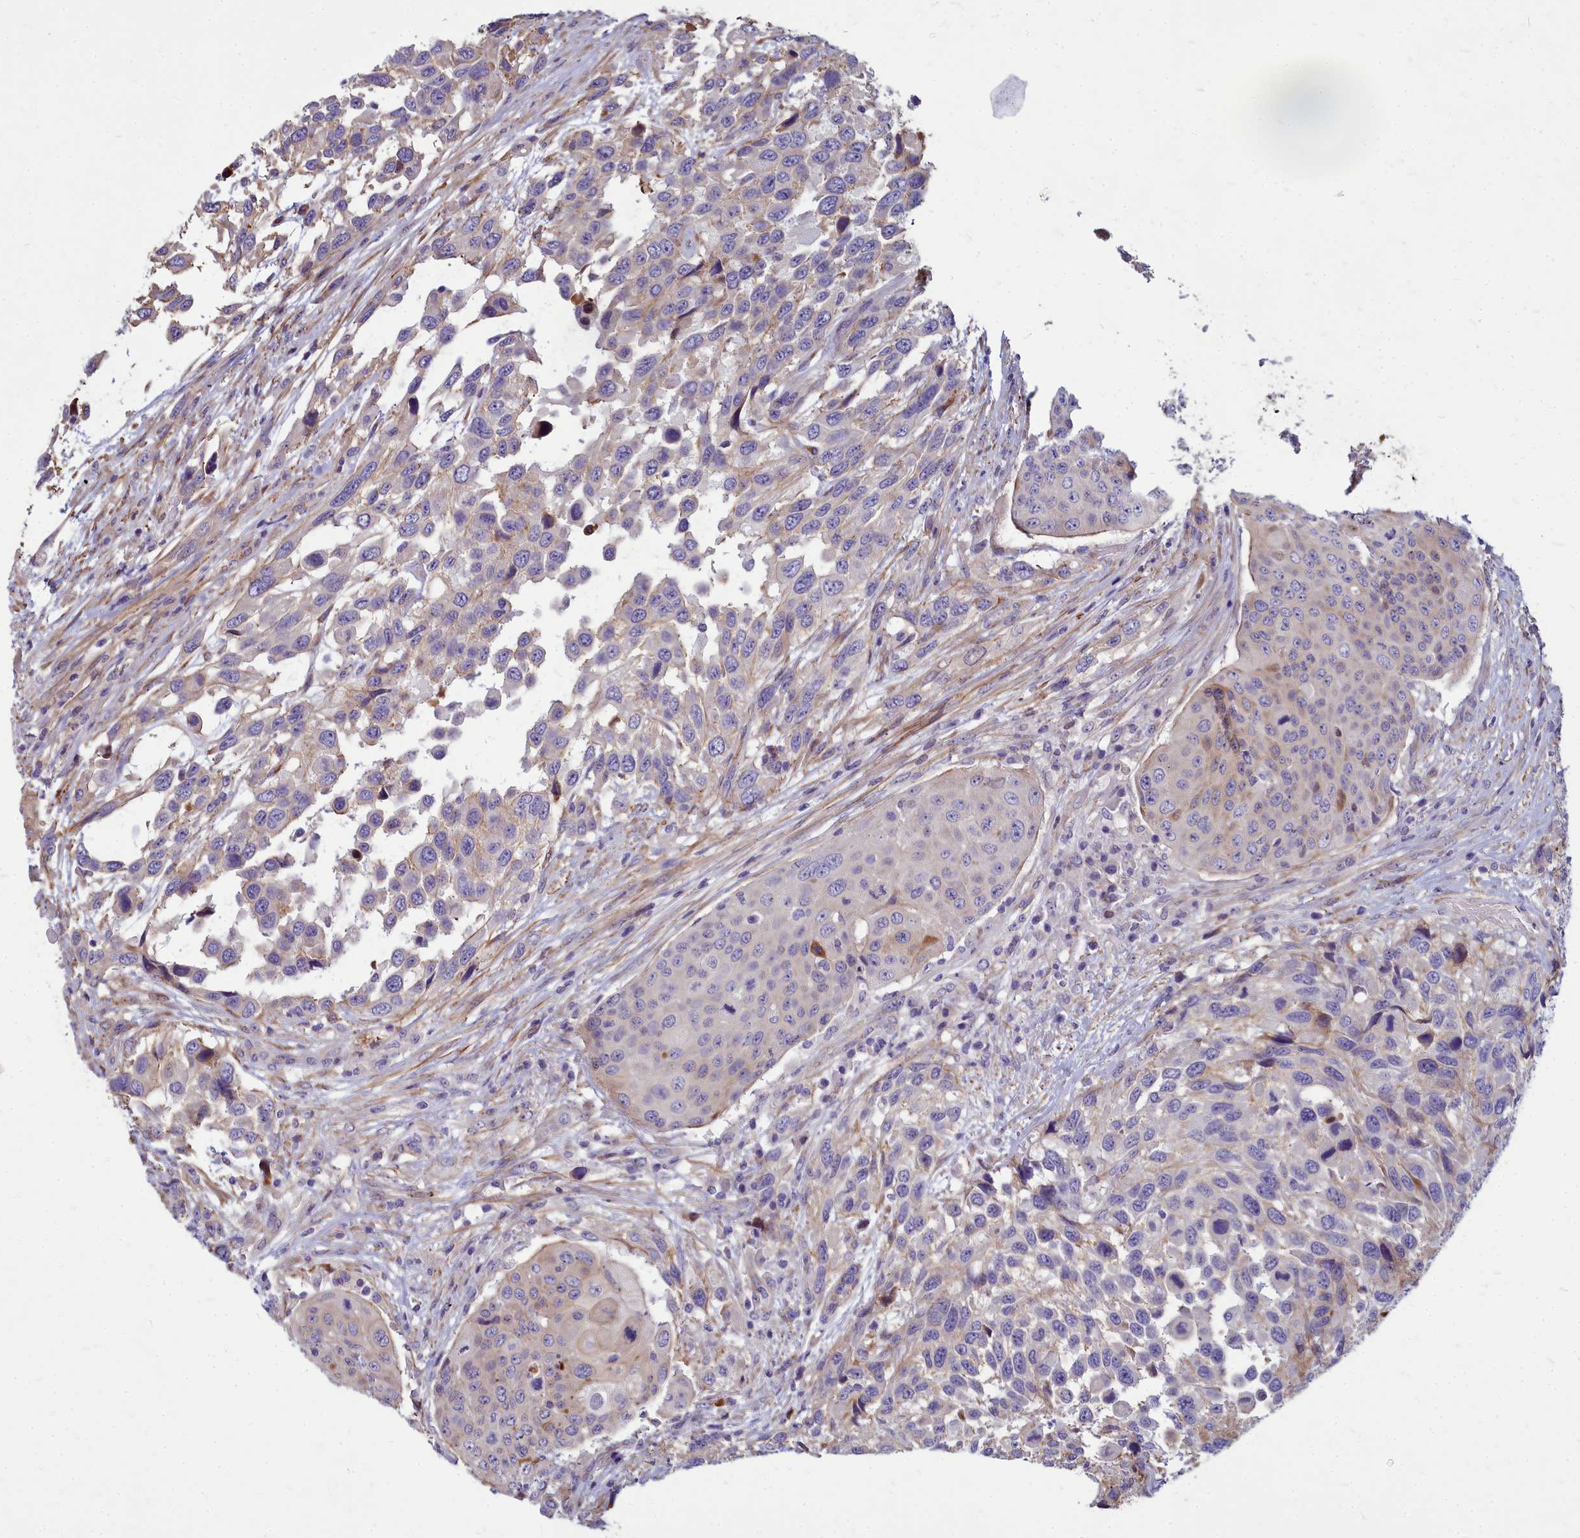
{"staining": {"intensity": "negative", "quantity": "none", "location": "none"}, "tissue": "urothelial cancer", "cell_type": "Tumor cells", "image_type": "cancer", "snomed": [{"axis": "morphology", "description": "Urothelial carcinoma, High grade"}, {"axis": "topography", "description": "Urinary bladder"}], "caption": "An IHC micrograph of high-grade urothelial carcinoma is shown. There is no staining in tumor cells of high-grade urothelial carcinoma.", "gene": "TTC5", "patient": {"sex": "female", "age": 70}}